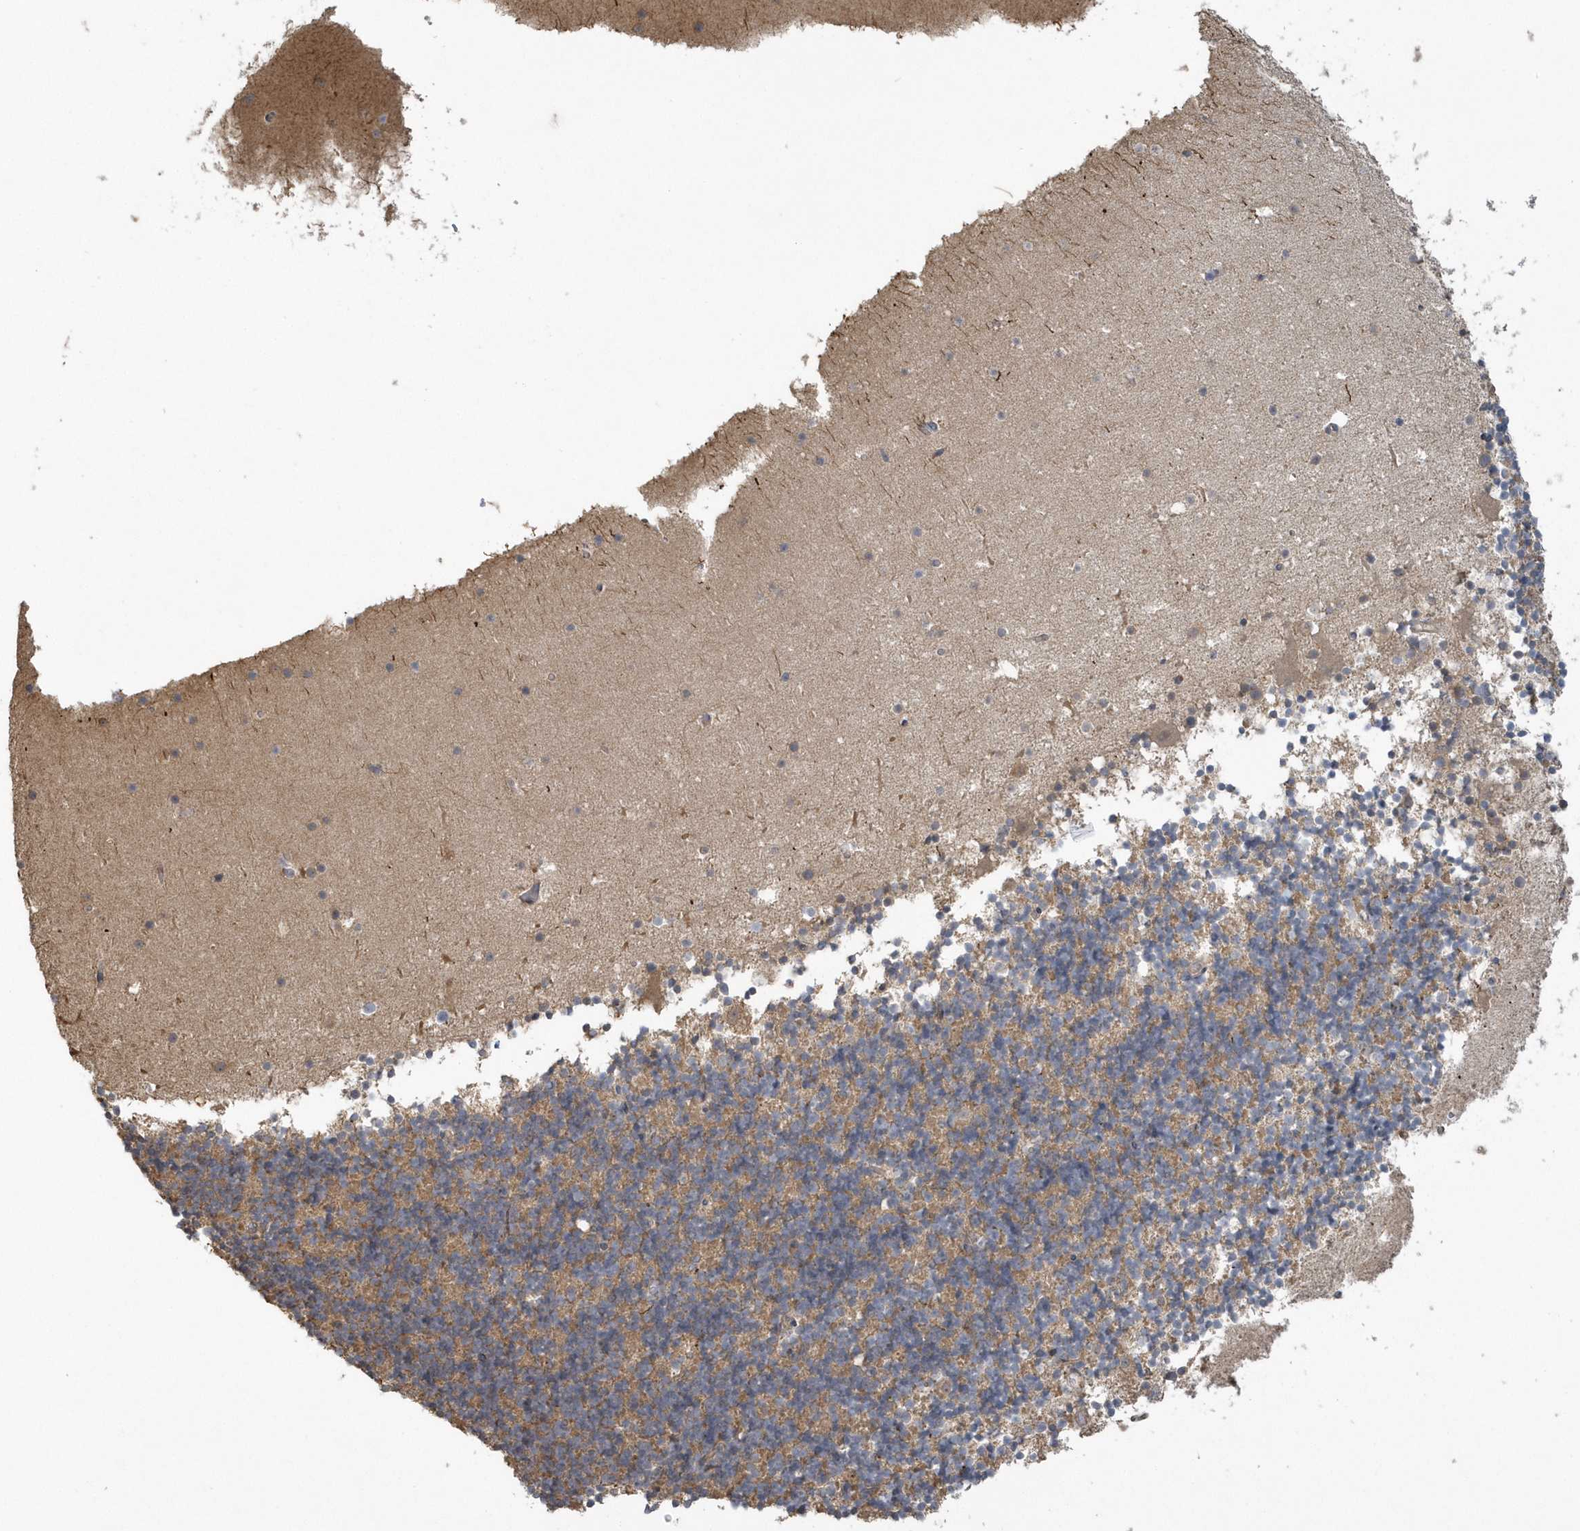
{"staining": {"intensity": "moderate", "quantity": ">75%", "location": "cytoplasmic/membranous"}, "tissue": "cerebellum", "cell_type": "Cells in granular layer", "image_type": "normal", "snomed": [{"axis": "morphology", "description": "Normal tissue, NOS"}, {"axis": "topography", "description": "Cerebellum"}], "caption": "Protein expression analysis of unremarkable cerebellum exhibits moderate cytoplasmic/membranous expression in about >75% of cells in granular layer.", "gene": "THG1L", "patient": {"sex": "male", "age": 57}}